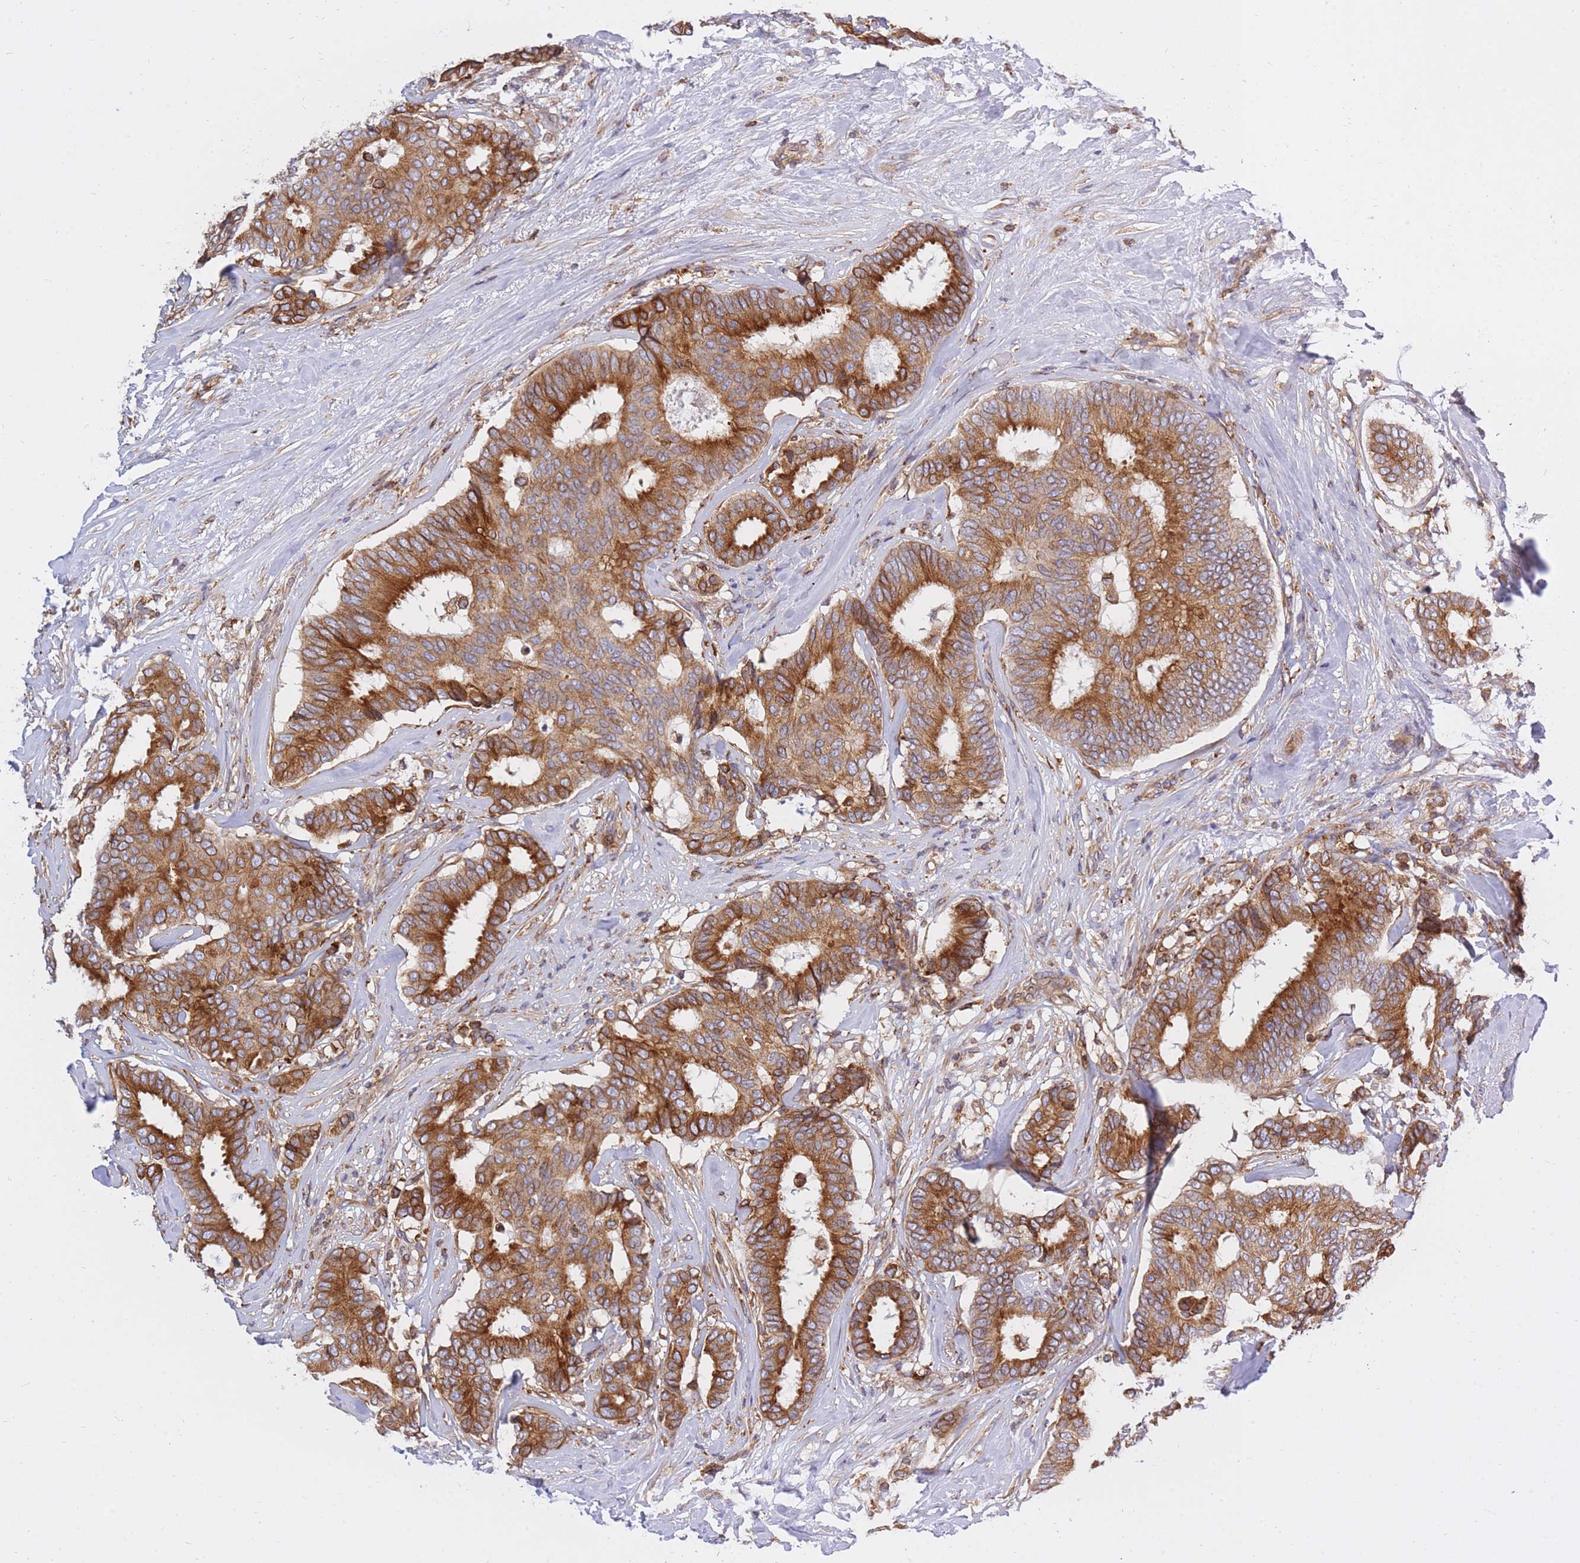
{"staining": {"intensity": "strong", "quantity": ">75%", "location": "cytoplasmic/membranous"}, "tissue": "breast cancer", "cell_type": "Tumor cells", "image_type": "cancer", "snomed": [{"axis": "morphology", "description": "Duct carcinoma"}, {"axis": "topography", "description": "Breast"}], "caption": "IHC of human breast cancer reveals high levels of strong cytoplasmic/membranous positivity in approximately >75% of tumor cells.", "gene": "REM1", "patient": {"sex": "female", "age": 75}}